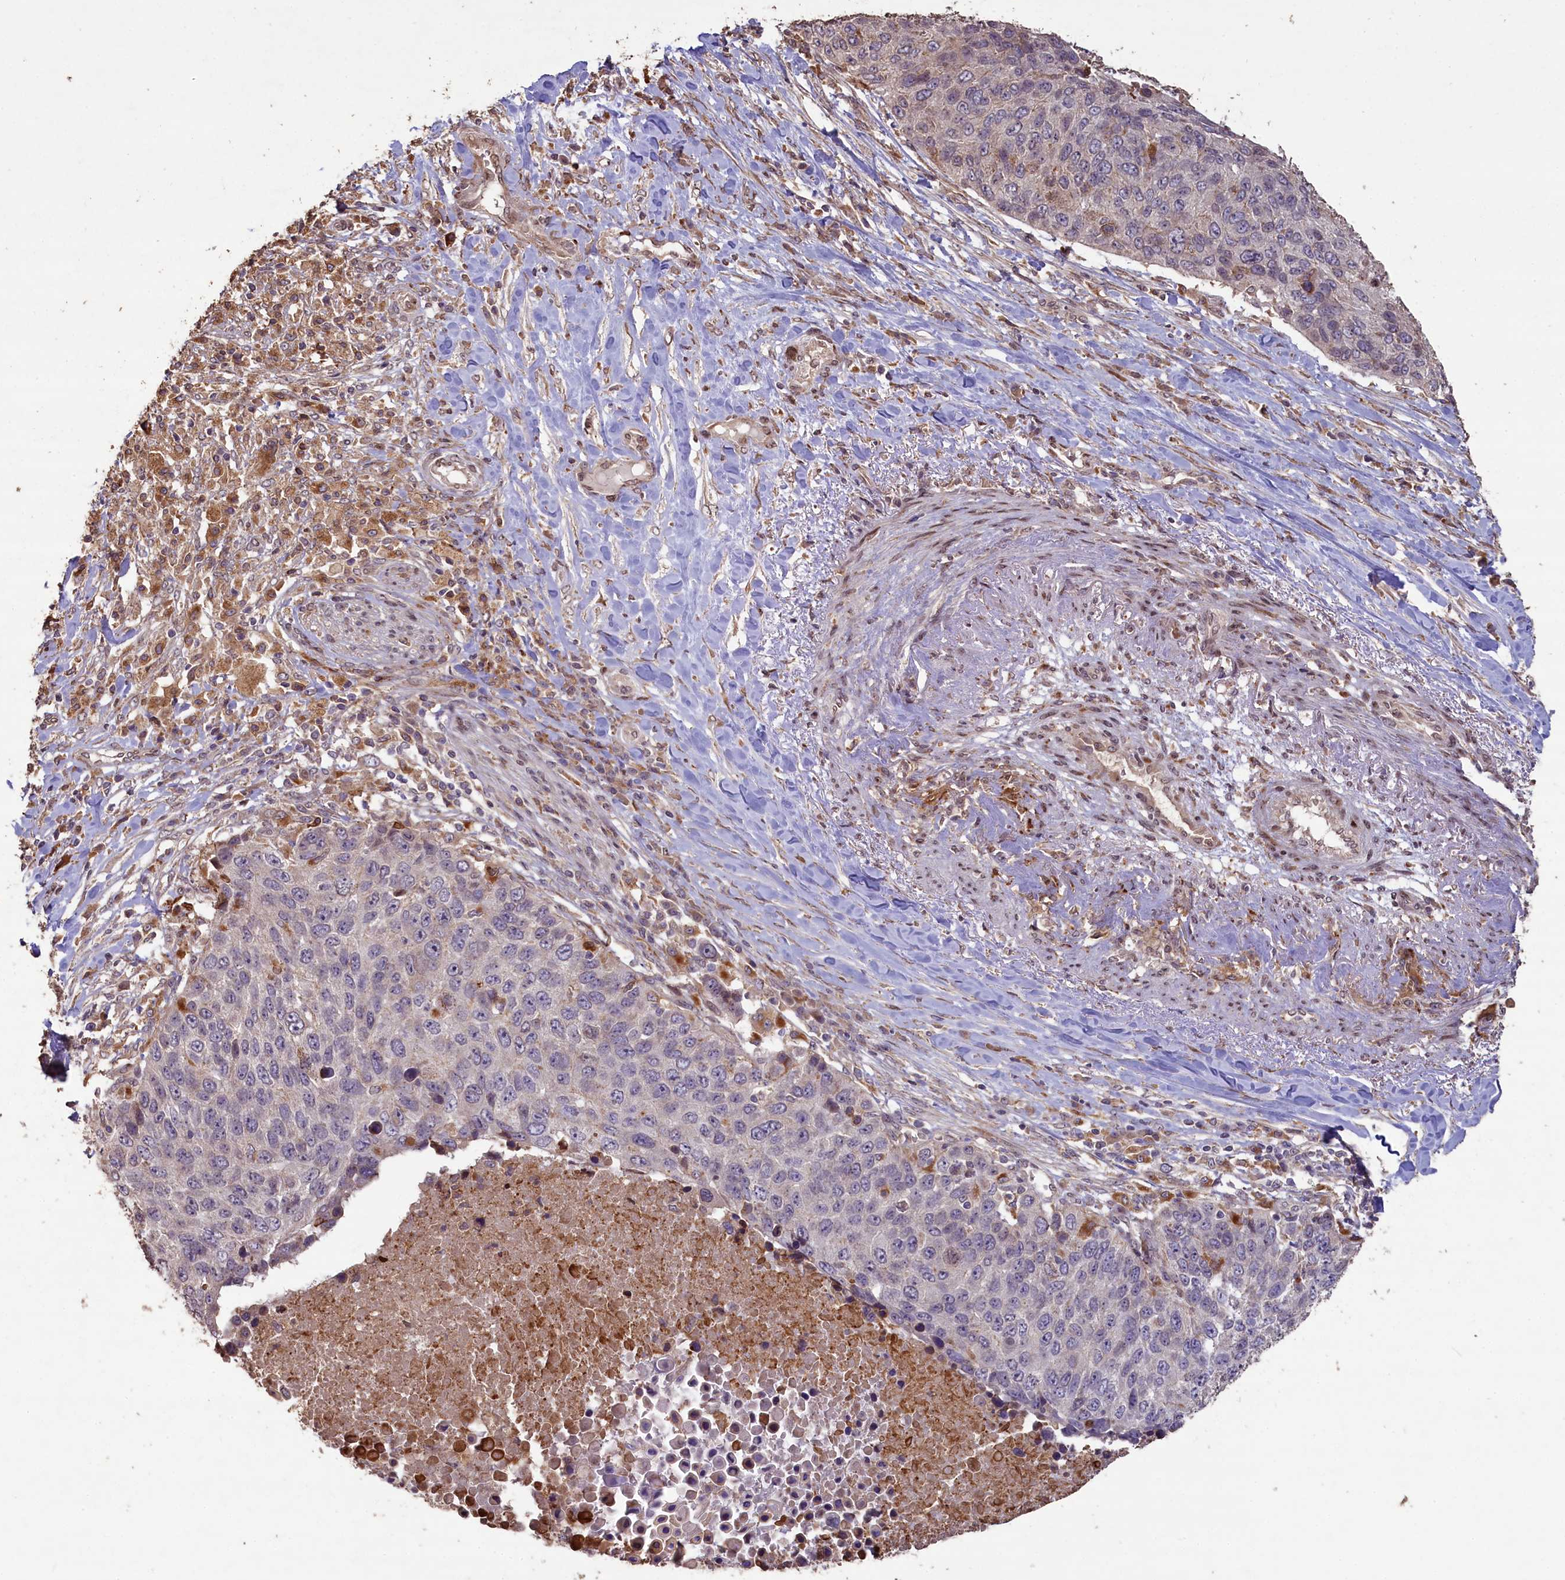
{"staining": {"intensity": "weak", "quantity": "<25%", "location": "cytoplasmic/membranous,nuclear"}, "tissue": "lung cancer", "cell_type": "Tumor cells", "image_type": "cancer", "snomed": [{"axis": "morphology", "description": "Normal tissue, NOS"}, {"axis": "morphology", "description": "Squamous cell carcinoma, NOS"}, {"axis": "topography", "description": "Lymph node"}, {"axis": "topography", "description": "Lung"}], "caption": "The image reveals no significant staining in tumor cells of lung cancer (squamous cell carcinoma).", "gene": "SLC38A7", "patient": {"sex": "male", "age": 66}}